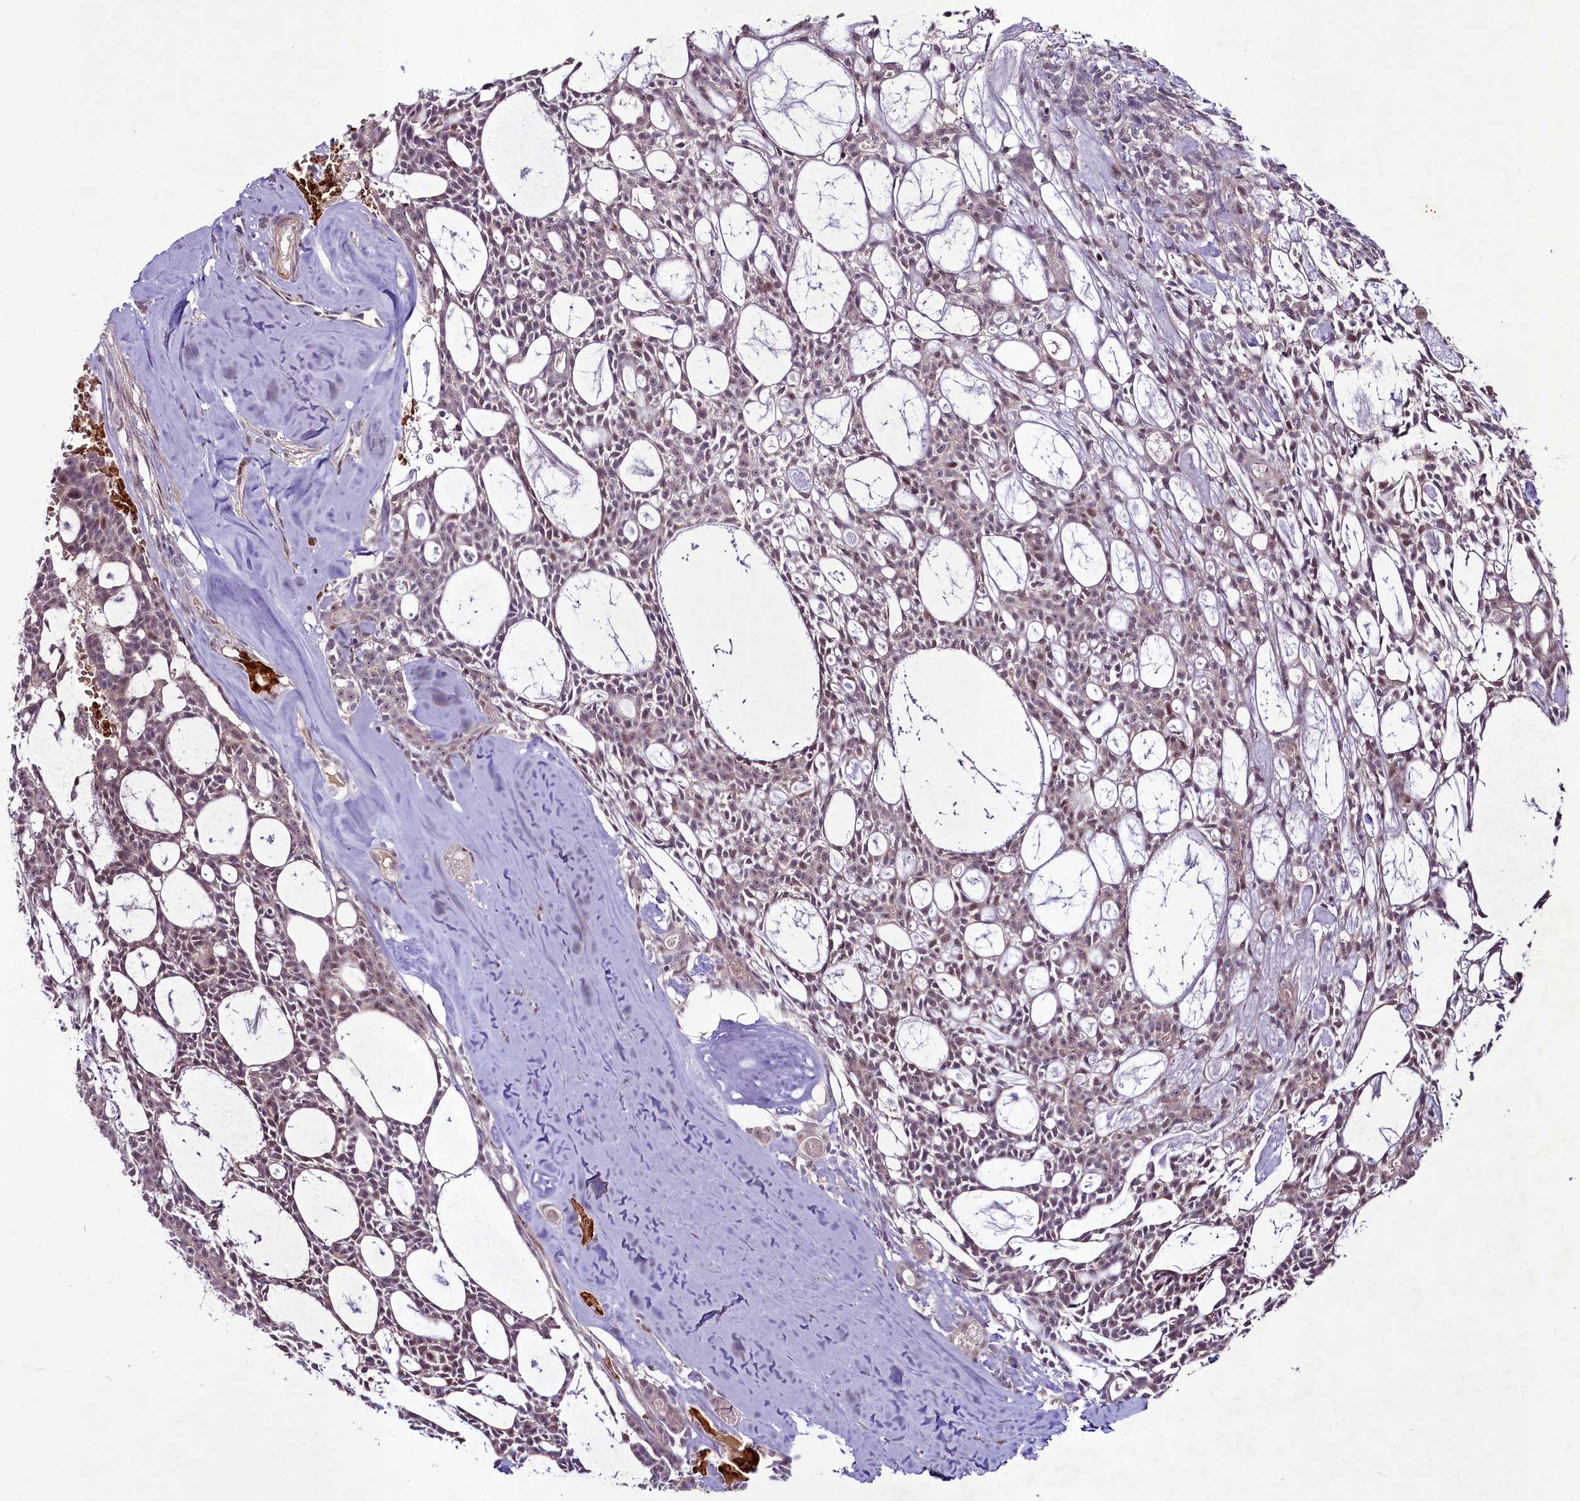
{"staining": {"intensity": "weak", "quantity": ">75%", "location": "cytoplasmic/membranous,nuclear"}, "tissue": "head and neck cancer", "cell_type": "Tumor cells", "image_type": "cancer", "snomed": [{"axis": "morphology", "description": "Adenocarcinoma, NOS"}, {"axis": "topography", "description": "Salivary gland"}, {"axis": "topography", "description": "Head-Neck"}], "caption": "The histopathology image demonstrates staining of head and neck cancer (adenocarcinoma), revealing weak cytoplasmic/membranous and nuclear protein positivity (brown color) within tumor cells. Nuclei are stained in blue.", "gene": "SUSD3", "patient": {"sex": "male", "age": 55}}